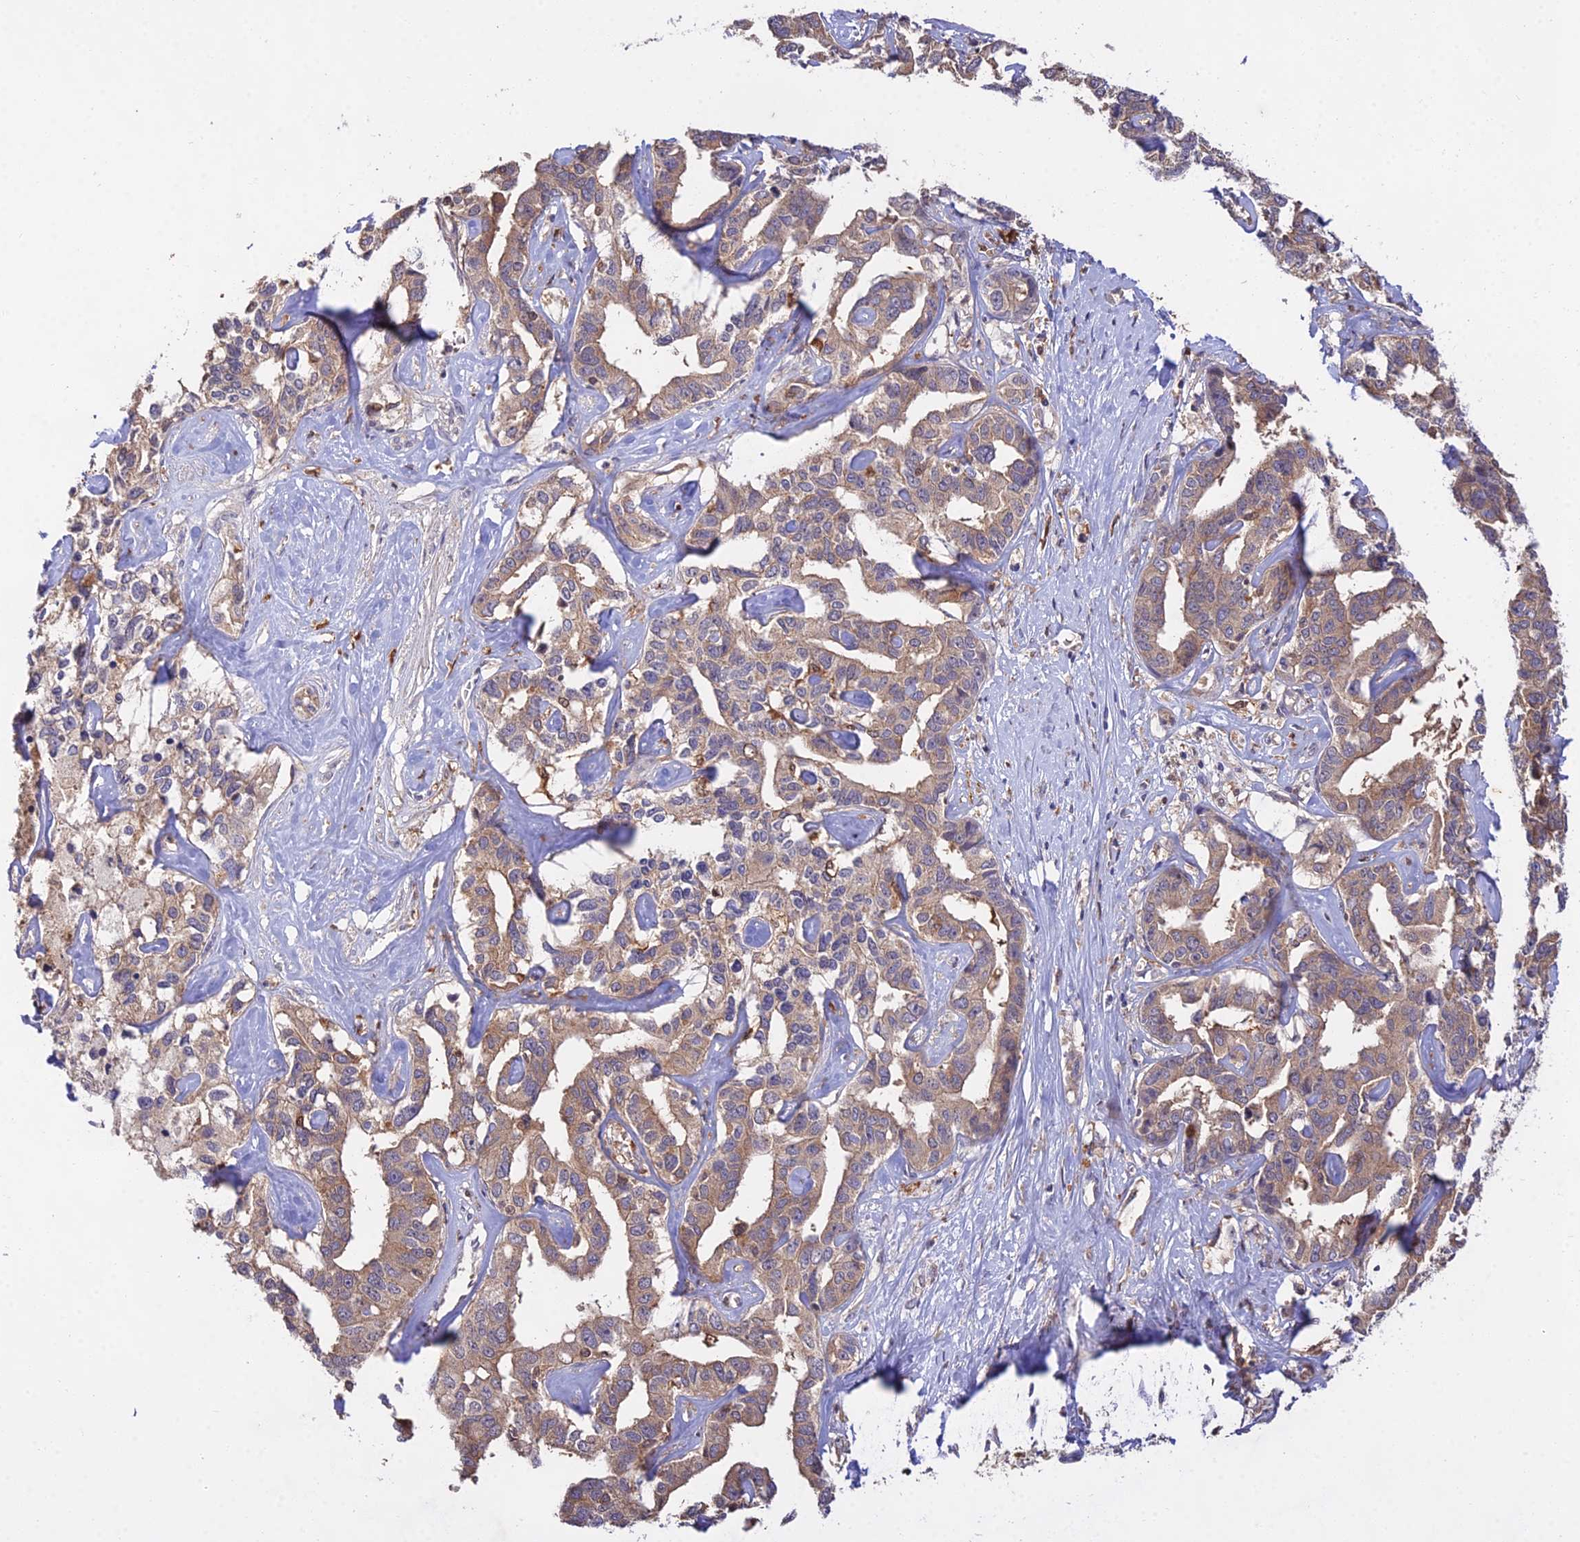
{"staining": {"intensity": "weak", "quantity": ">75%", "location": "cytoplasmic/membranous"}, "tissue": "liver cancer", "cell_type": "Tumor cells", "image_type": "cancer", "snomed": [{"axis": "morphology", "description": "Cholangiocarcinoma"}, {"axis": "topography", "description": "Liver"}], "caption": "Cholangiocarcinoma (liver) was stained to show a protein in brown. There is low levels of weak cytoplasmic/membranous positivity in about >75% of tumor cells.", "gene": "FBP1", "patient": {"sex": "male", "age": 59}}